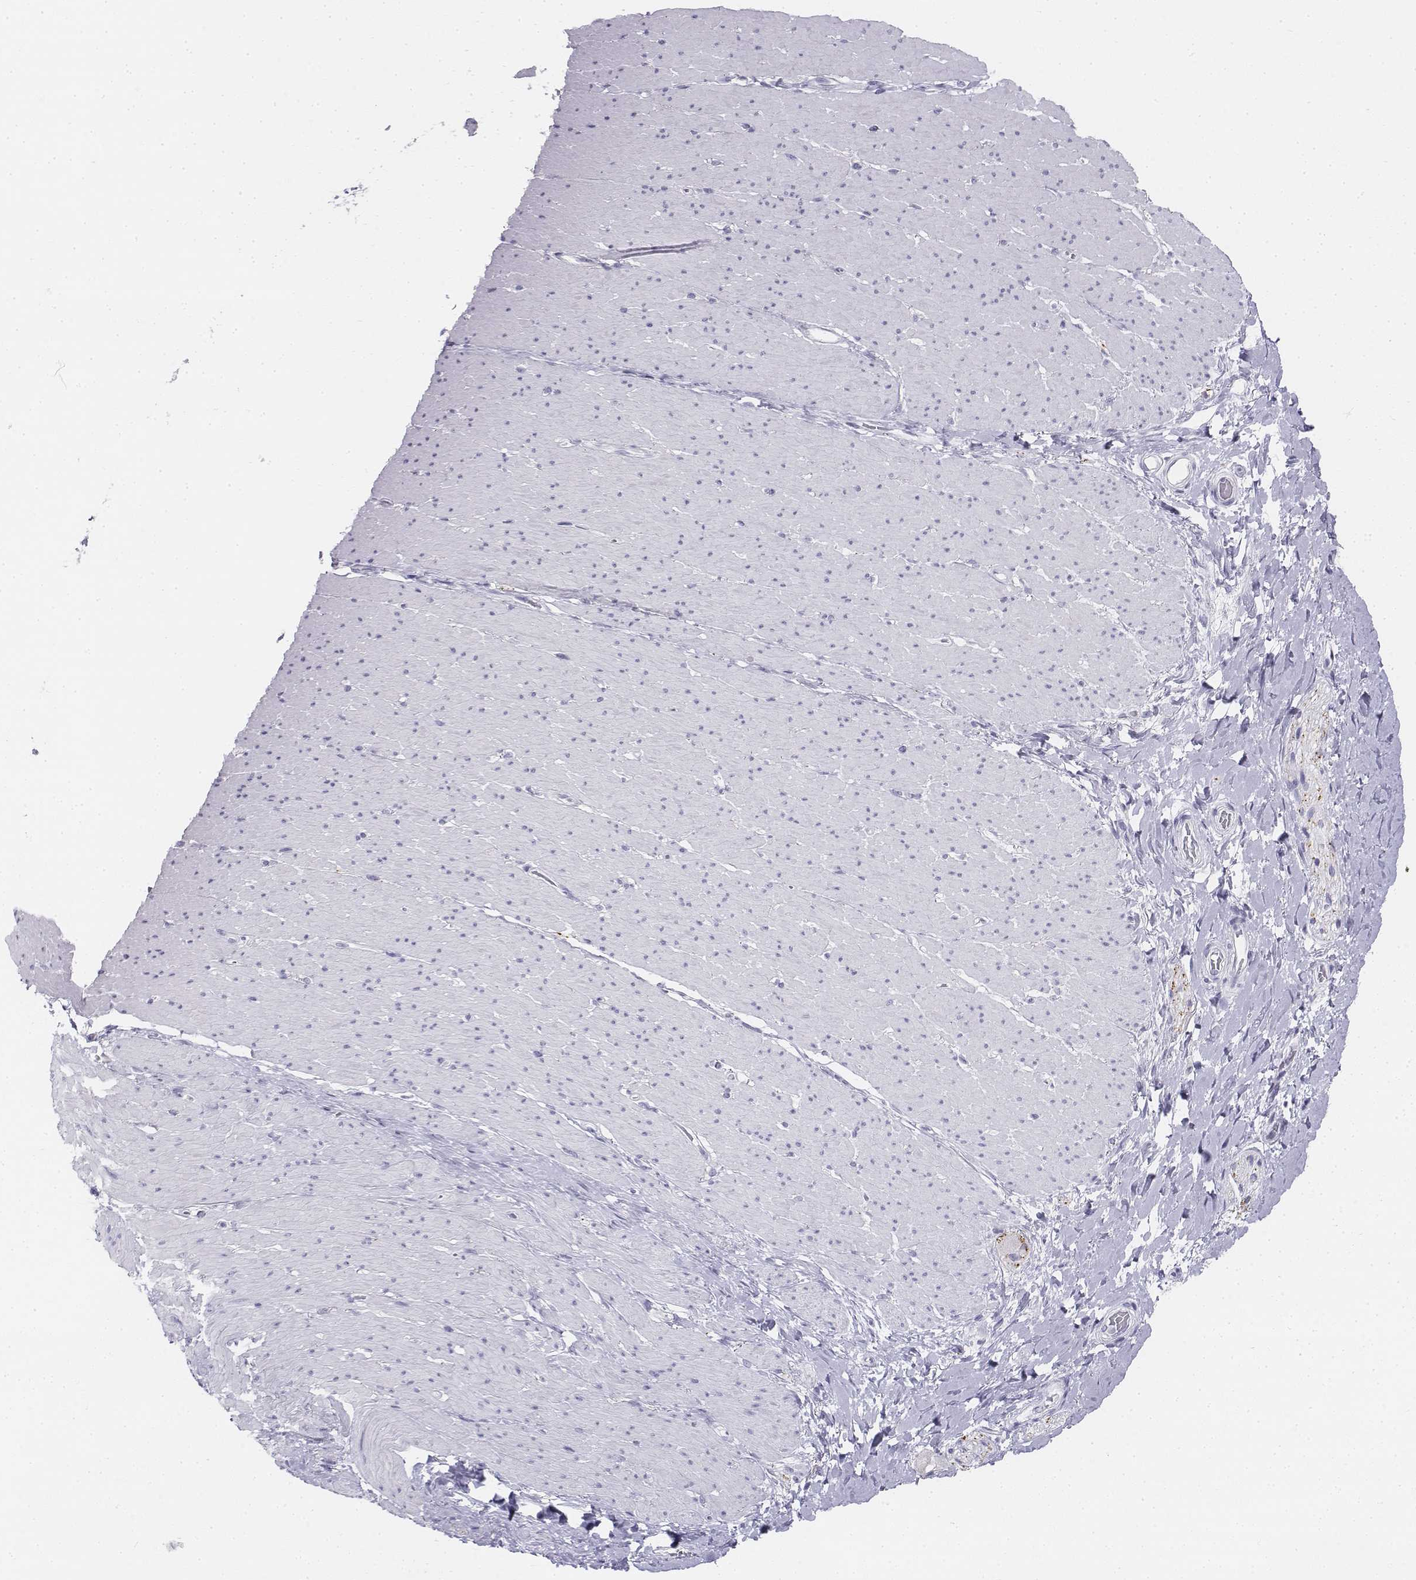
{"staining": {"intensity": "negative", "quantity": "none", "location": "none"}, "tissue": "smooth muscle", "cell_type": "Smooth muscle cells", "image_type": "normal", "snomed": [{"axis": "morphology", "description": "Normal tissue, NOS"}, {"axis": "topography", "description": "Smooth muscle"}, {"axis": "topography", "description": "Rectum"}], "caption": "An IHC image of benign smooth muscle is shown. There is no staining in smooth muscle cells of smooth muscle. The staining is performed using DAB (3,3'-diaminobenzidine) brown chromogen with nuclei counter-stained in using hematoxylin.", "gene": "TH", "patient": {"sex": "male", "age": 53}}